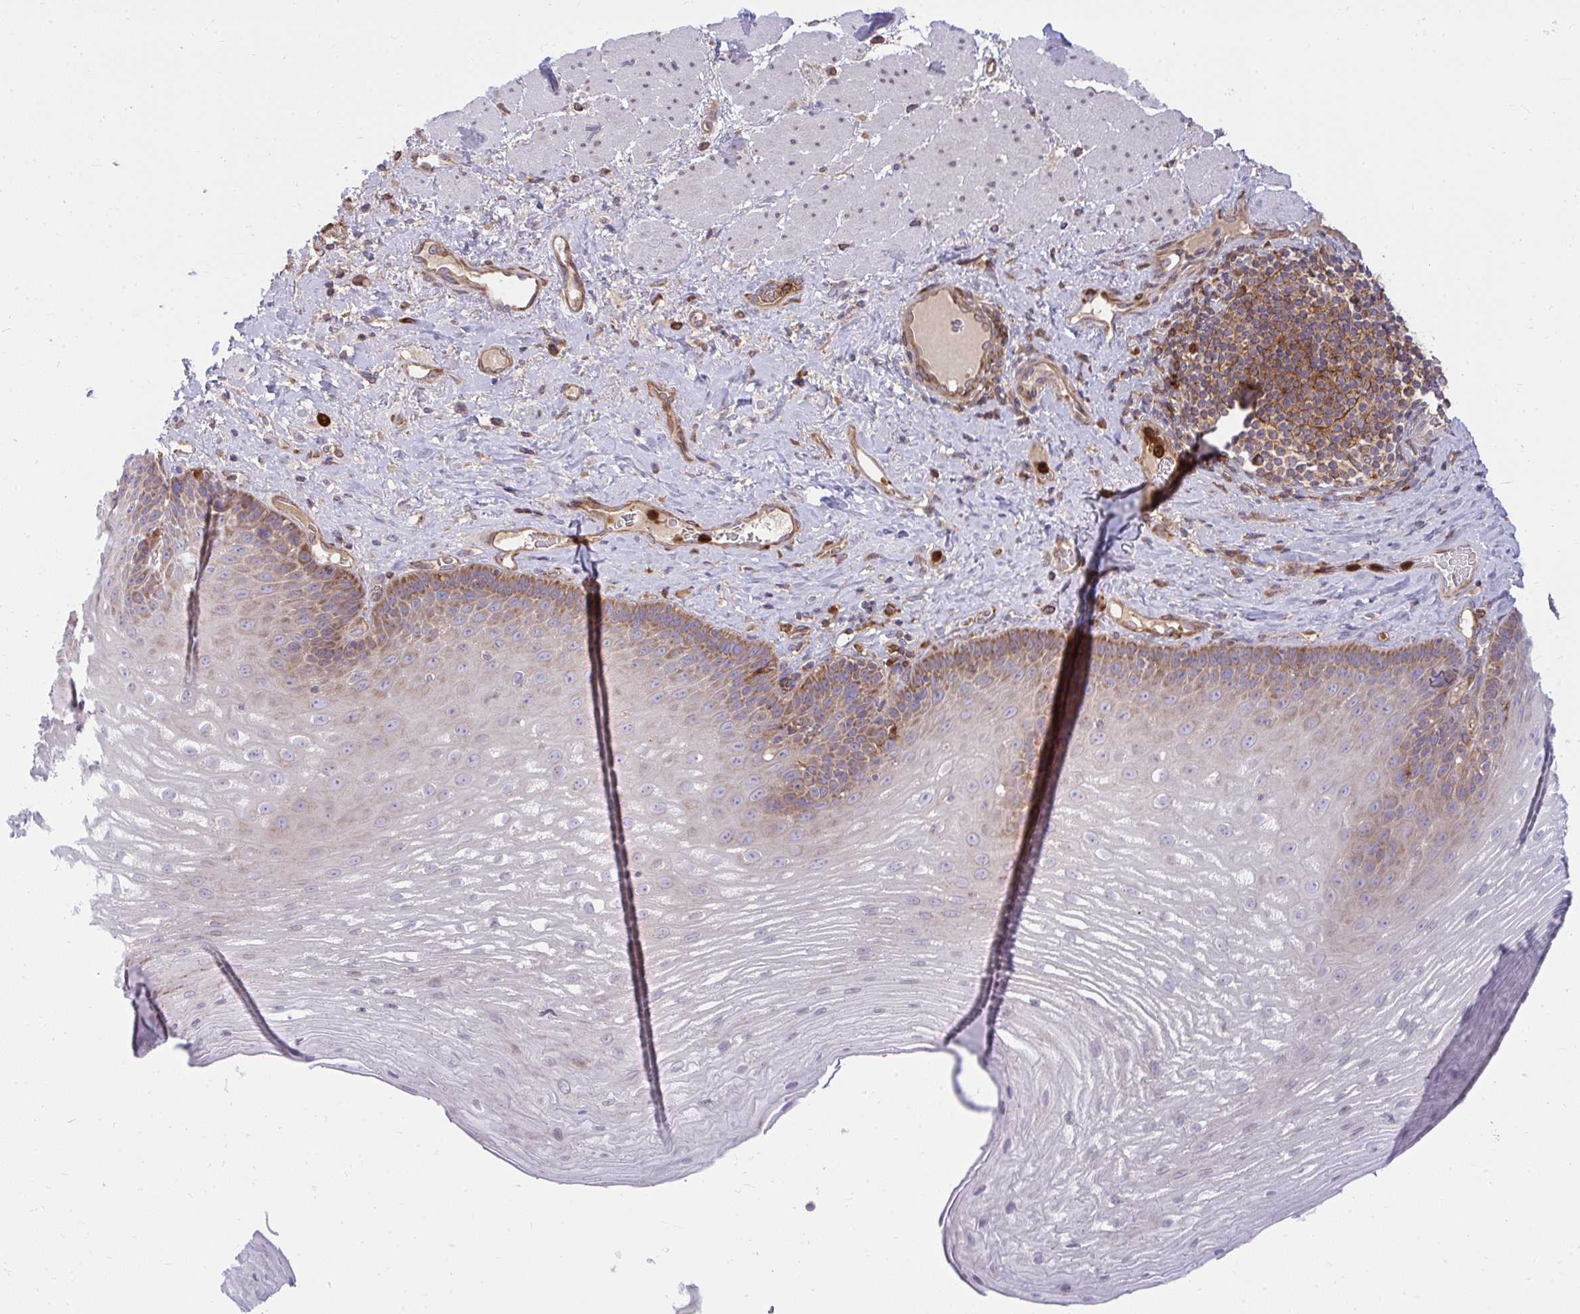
{"staining": {"intensity": "weak", "quantity": "25%-75%", "location": "cytoplasmic/membranous"}, "tissue": "esophagus", "cell_type": "Squamous epithelial cells", "image_type": "normal", "snomed": [{"axis": "morphology", "description": "Normal tissue, NOS"}, {"axis": "topography", "description": "Esophagus"}], "caption": "This photomicrograph displays benign esophagus stained with immunohistochemistry (IHC) to label a protein in brown. The cytoplasmic/membranous of squamous epithelial cells show weak positivity for the protein. Nuclei are counter-stained blue.", "gene": "ASAP1", "patient": {"sex": "male", "age": 62}}